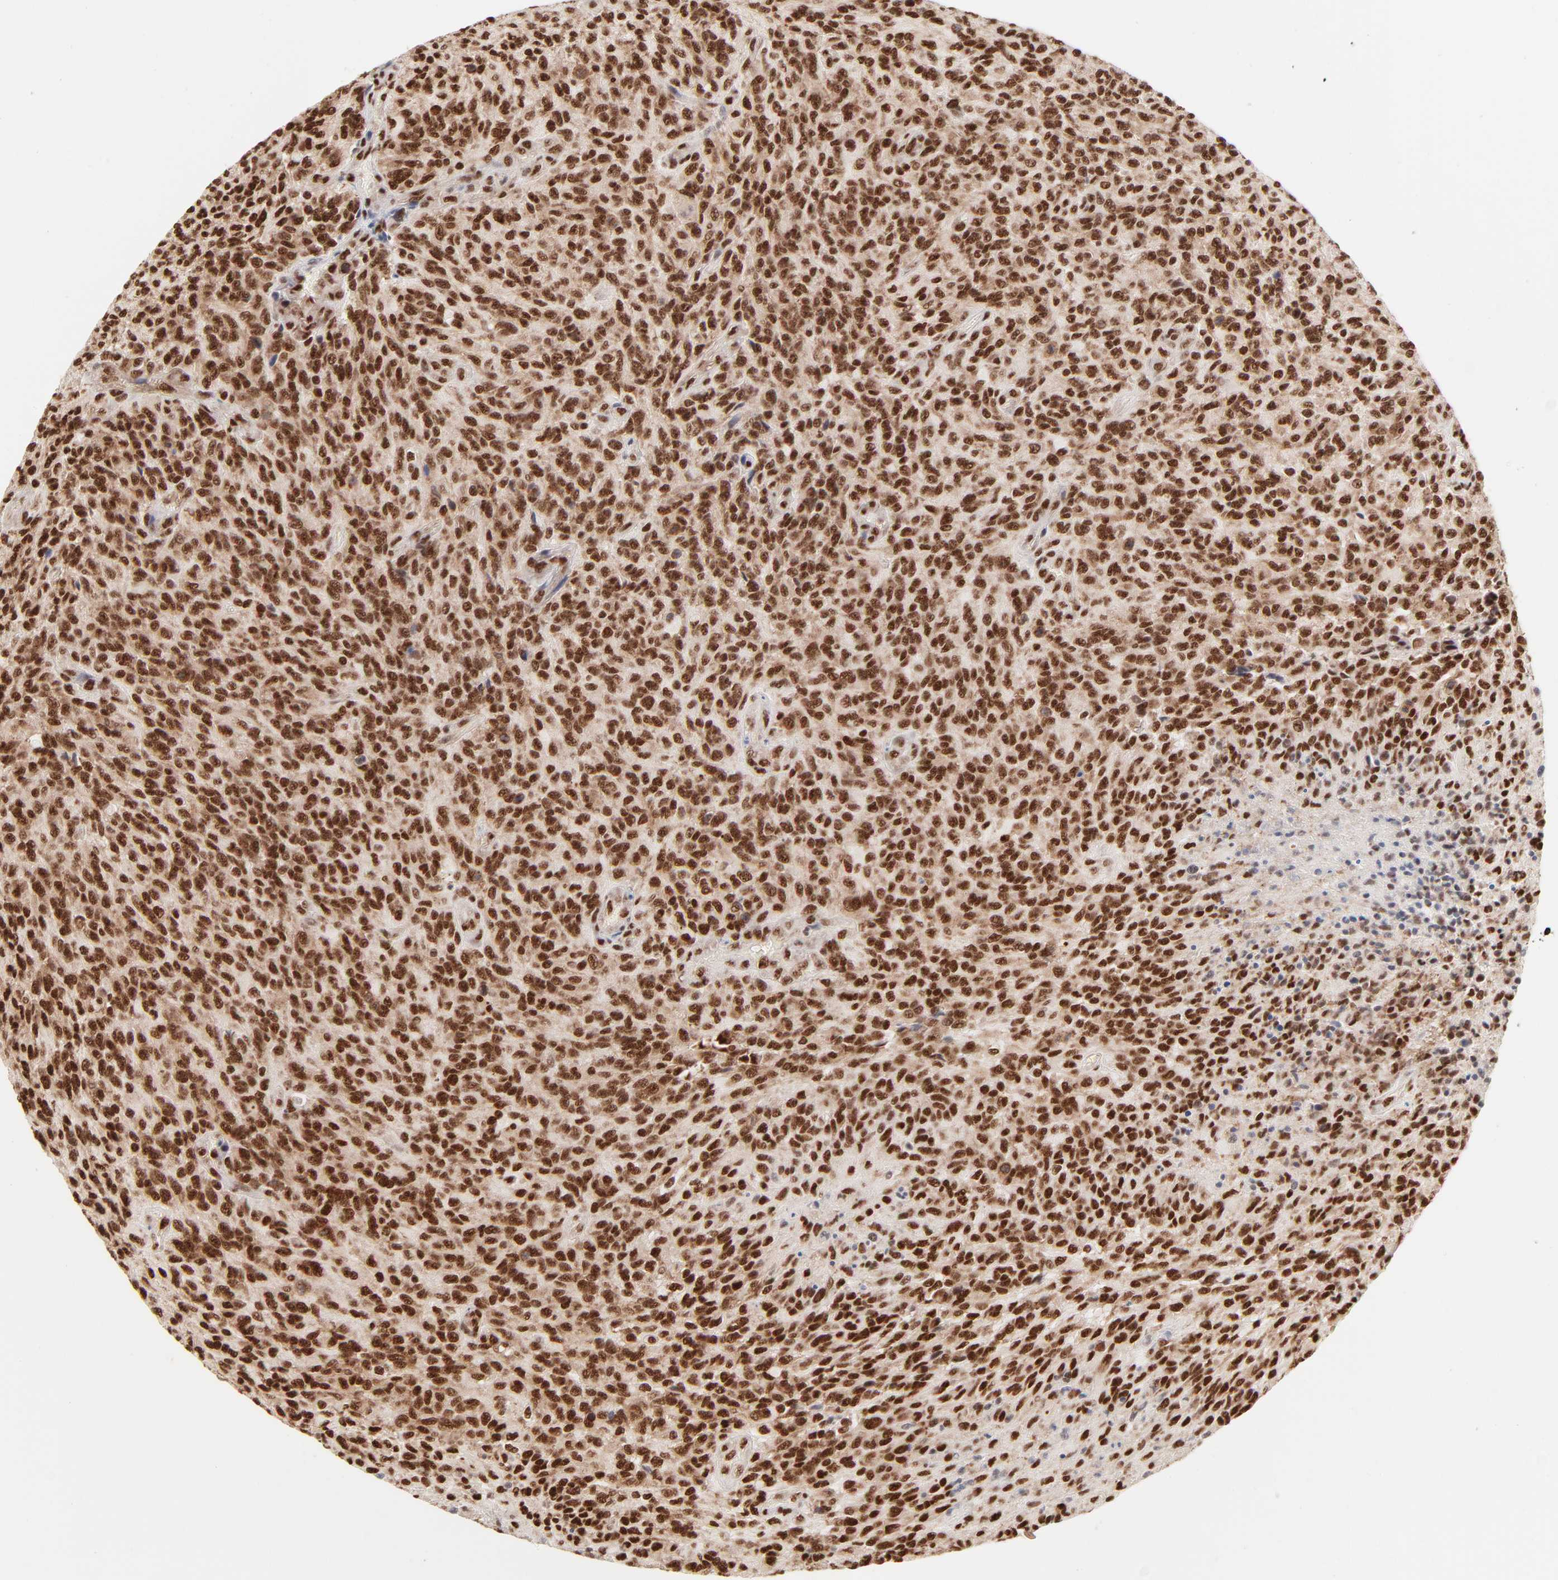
{"staining": {"intensity": "strong", "quantity": ">75%", "location": "nuclear"}, "tissue": "glioma", "cell_type": "Tumor cells", "image_type": "cancer", "snomed": [{"axis": "morphology", "description": "Normal tissue, NOS"}, {"axis": "morphology", "description": "Glioma, malignant, High grade"}, {"axis": "topography", "description": "Cerebral cortex"}], "caption": "DAB immunohistochemical staining of glioma reveals strong nuclear protein staining in approximately >75% of tumor cells.", "gene": "TARDBP", "patient": {"sex": "male", "age": 56}}